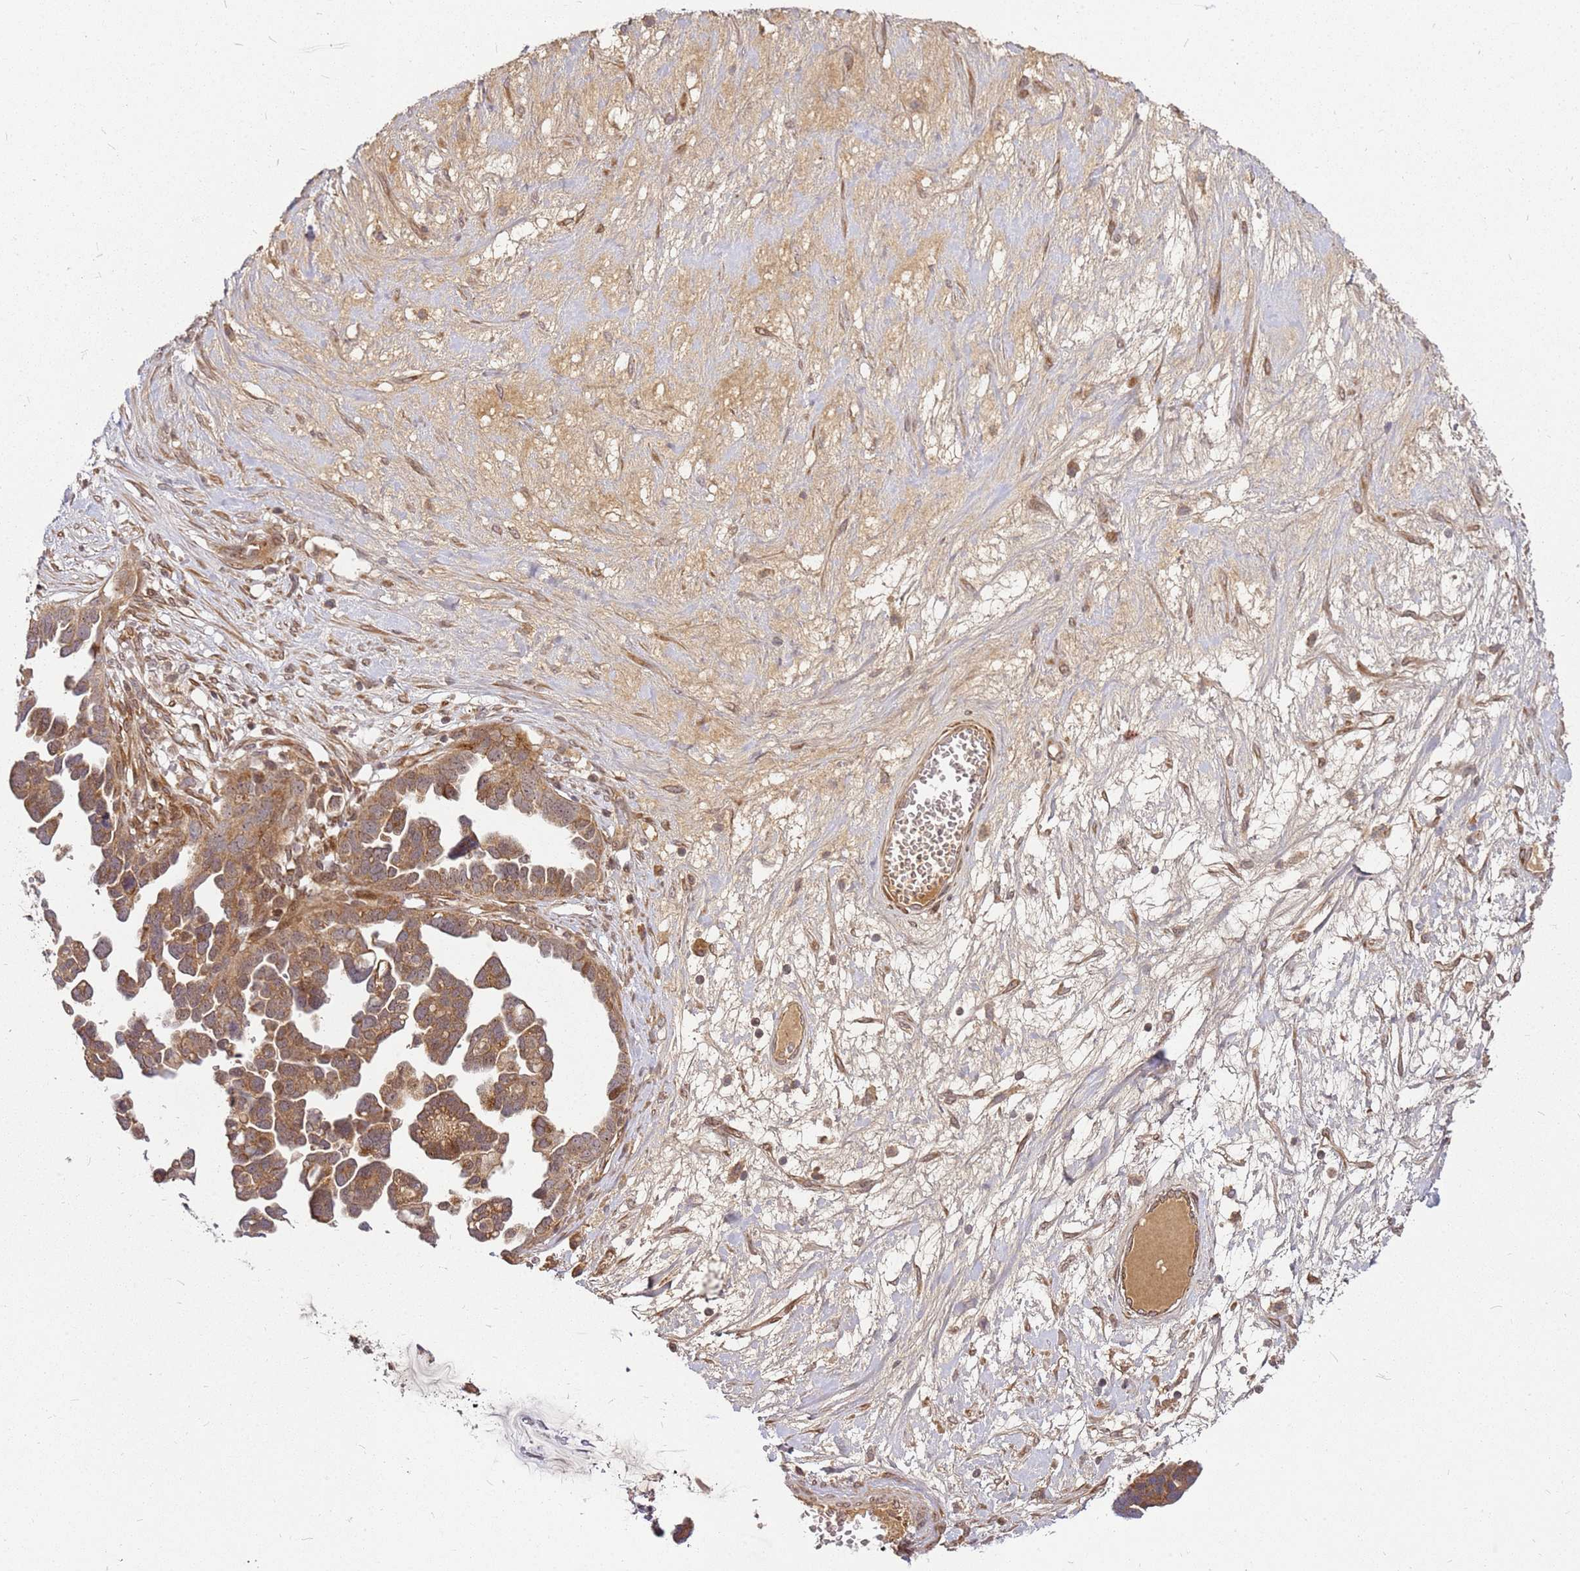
{"staining": {"intensity": "moderate", "quantity": ">75%", "location": "cytoplasmic/membranous"}, "tissue": "ovarian cancer", "cell_type": "Tumor cells", "image_type": "cancer", "snomed": [{"axis": "morphology", "description": "Cystadenocarcinoma, serous, NOS"}, {"axis": "topography", "description": "Ovary"}], "caption": "DAB immunohistochemical staining of ovarian cancer shows moderate cytoplasmic/membranous protein staining in about >75% of tumor cells.", "gene": "CCDC159", "patient": {"sex": "female", "age": 54}}